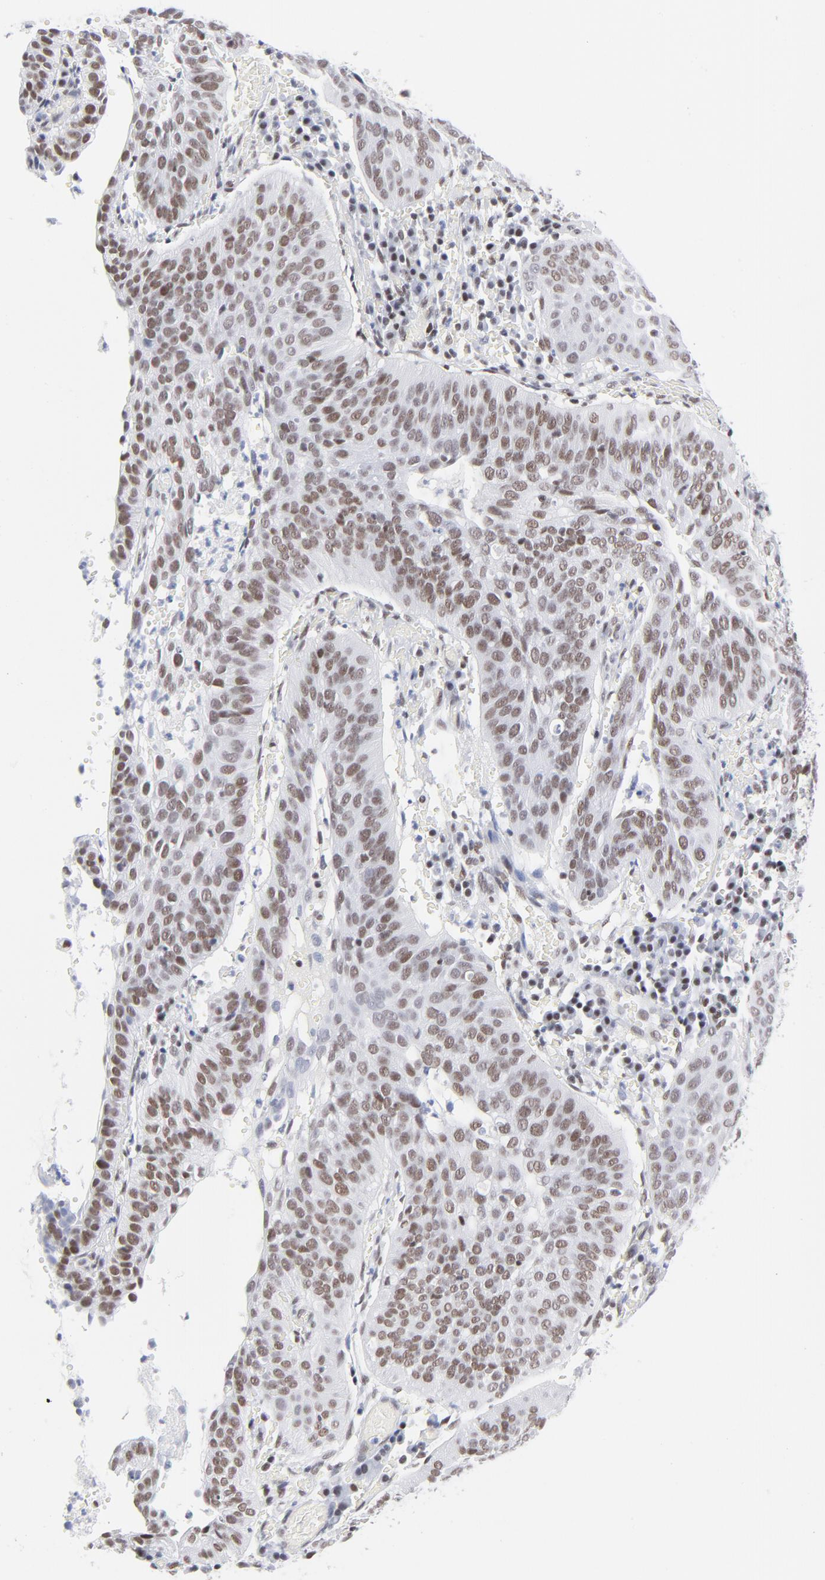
{"staining": {"intensity": "weak", "quantity": "25%-75%", "location": "nuclear"}, "tissue": "cervical cancer", "cell_type": "Tumor cells", "image_type": "cancer", "snomed": [{"axis": "morphology", "description": "Squamous cell carcinoma, NOS"}, {"axis": "topography", "description": "Cervix"}], "caption": "Cervical squamous cell carcinoma stained with a brown dye demonstrates weak nuclear positive positivity in approximately 25%-75% of tumor cells.", "gene": "ATF2", "patient": {"sex": "female", "age": 39}}